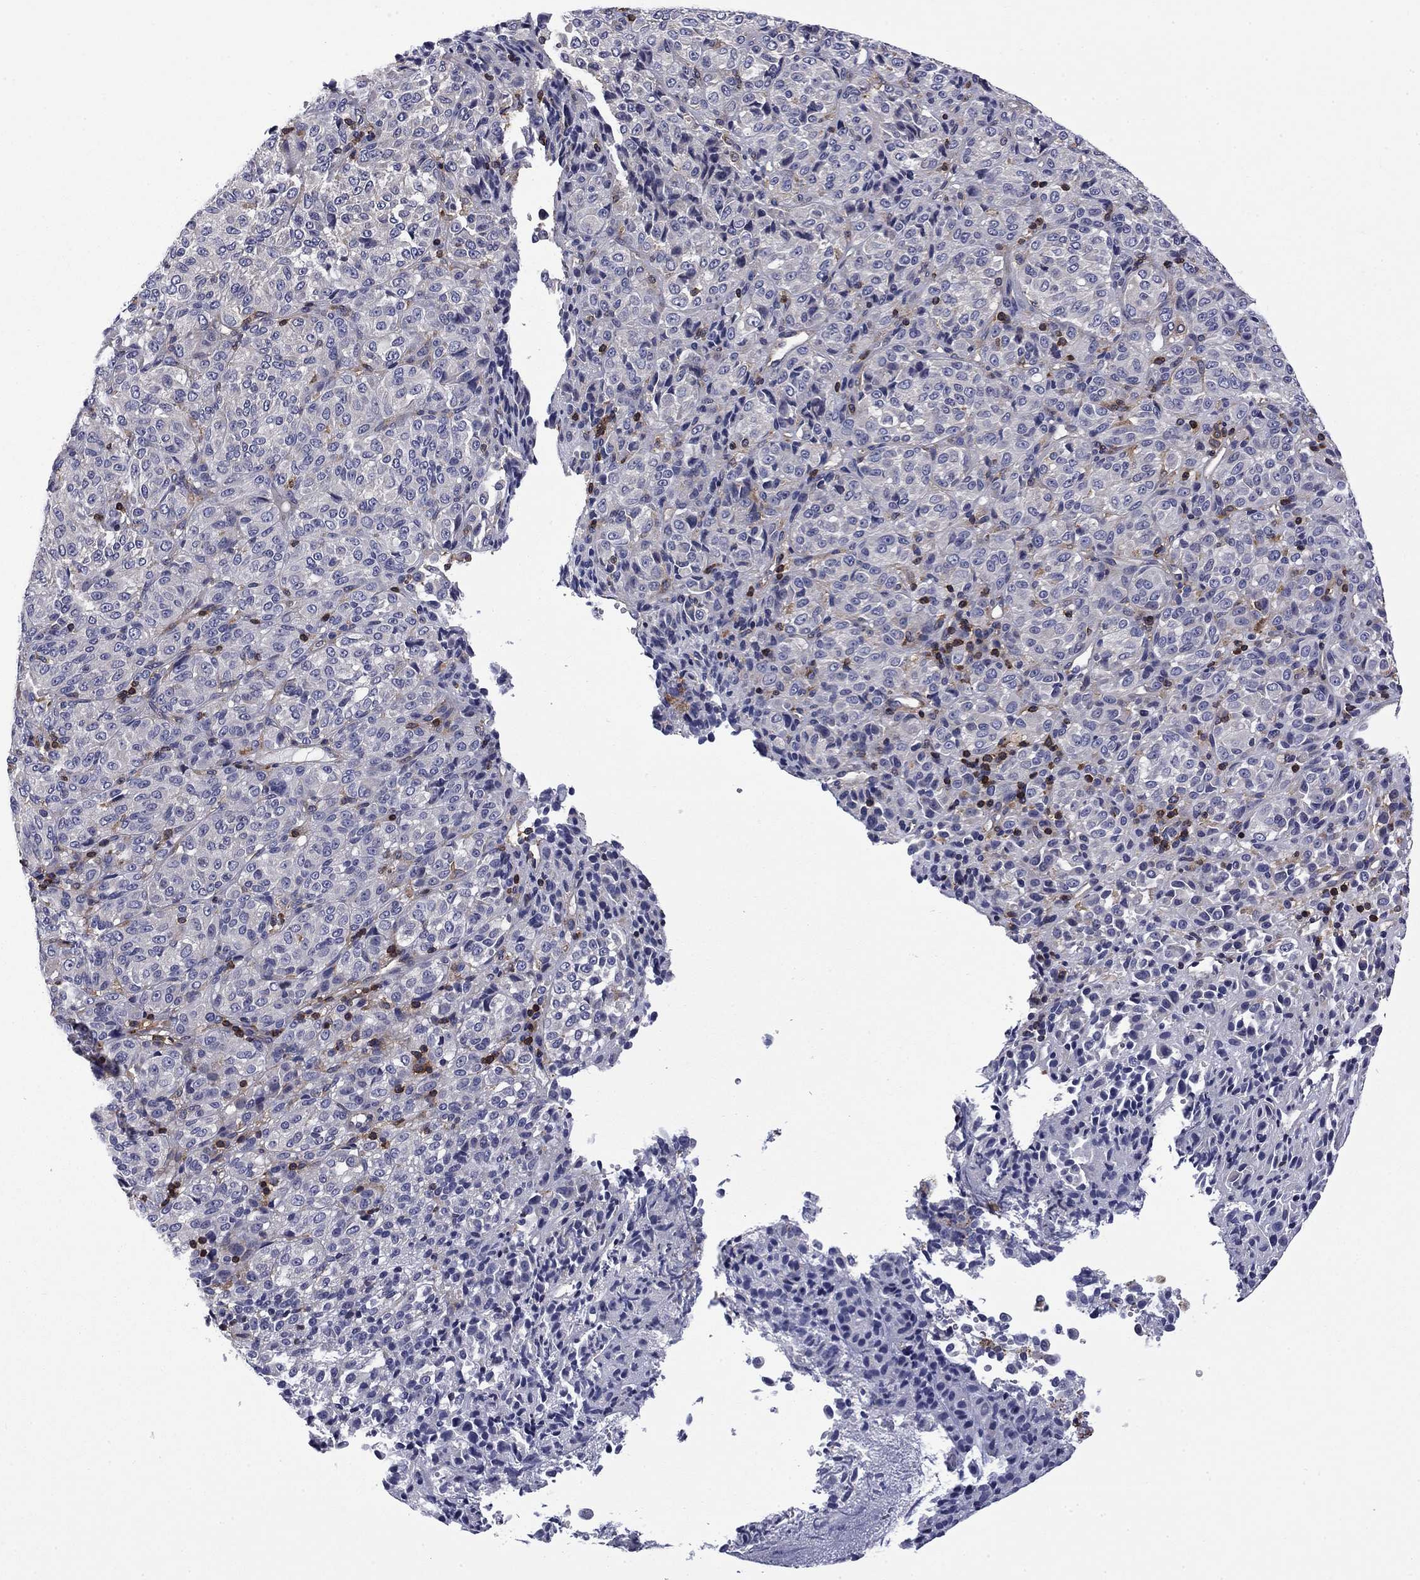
{"staining": {"intensity": "negative", "quantity": "none", "location": "none"}, "tissue": "melanoma", "cell_type": "Tumor cells", "image_type": "cancer", "snomed": [{"axis": "morphology", "description": "Malignant melanoma, Metastatic site"}, {"axis": "topography", "description": "Brain"}], "caption": "The IHC histopathology image has no significant positivity in tumor cells of melanoma tissue.", "gene": "ARHGAP45", "patient": {"sex": "female", "age": 56}}